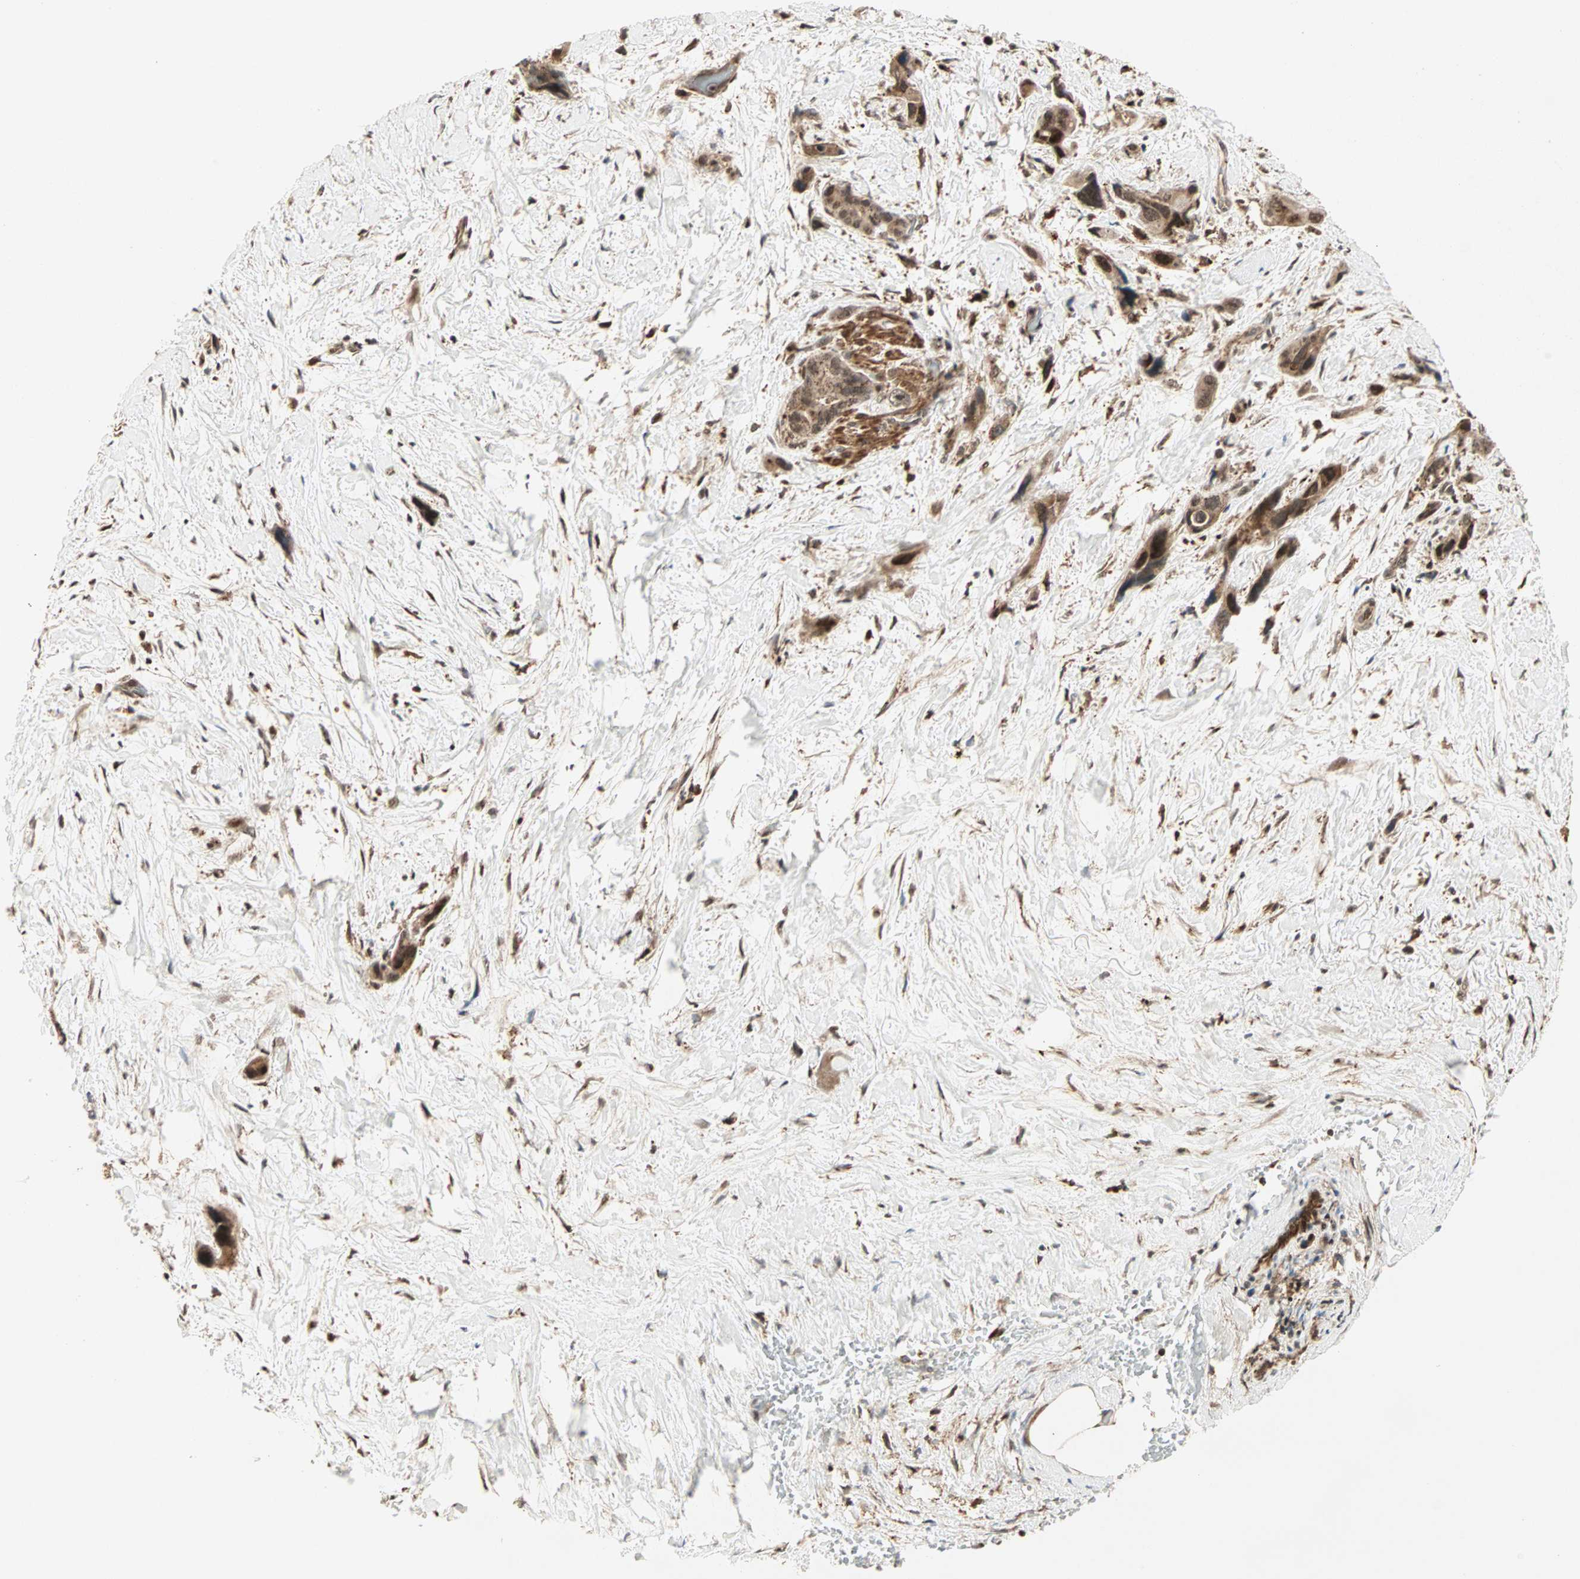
{"staining": {"intensity": "strong", "quantity": ">75%", "location": "cytoplasmic/membranous,nuclear"}, "tissue": "pancreatic cancer", "cell_type": "Tumor cells", "image_type": "cancer", "snomed": [{"axis": "morphology", "description": "Adenocarcinoma, NOS"}, {"axis": "topography", "description": "Pancreas"}], "caption": "There is high levels of strong cytoplasmic/membranous and nuclear positivity in tumor cells of pancreatic cancer, as demonstrated by immunohistochemical staining (brown color).", "gene": "ZBED9", "patient": {"sex": "male", "age": 46}}